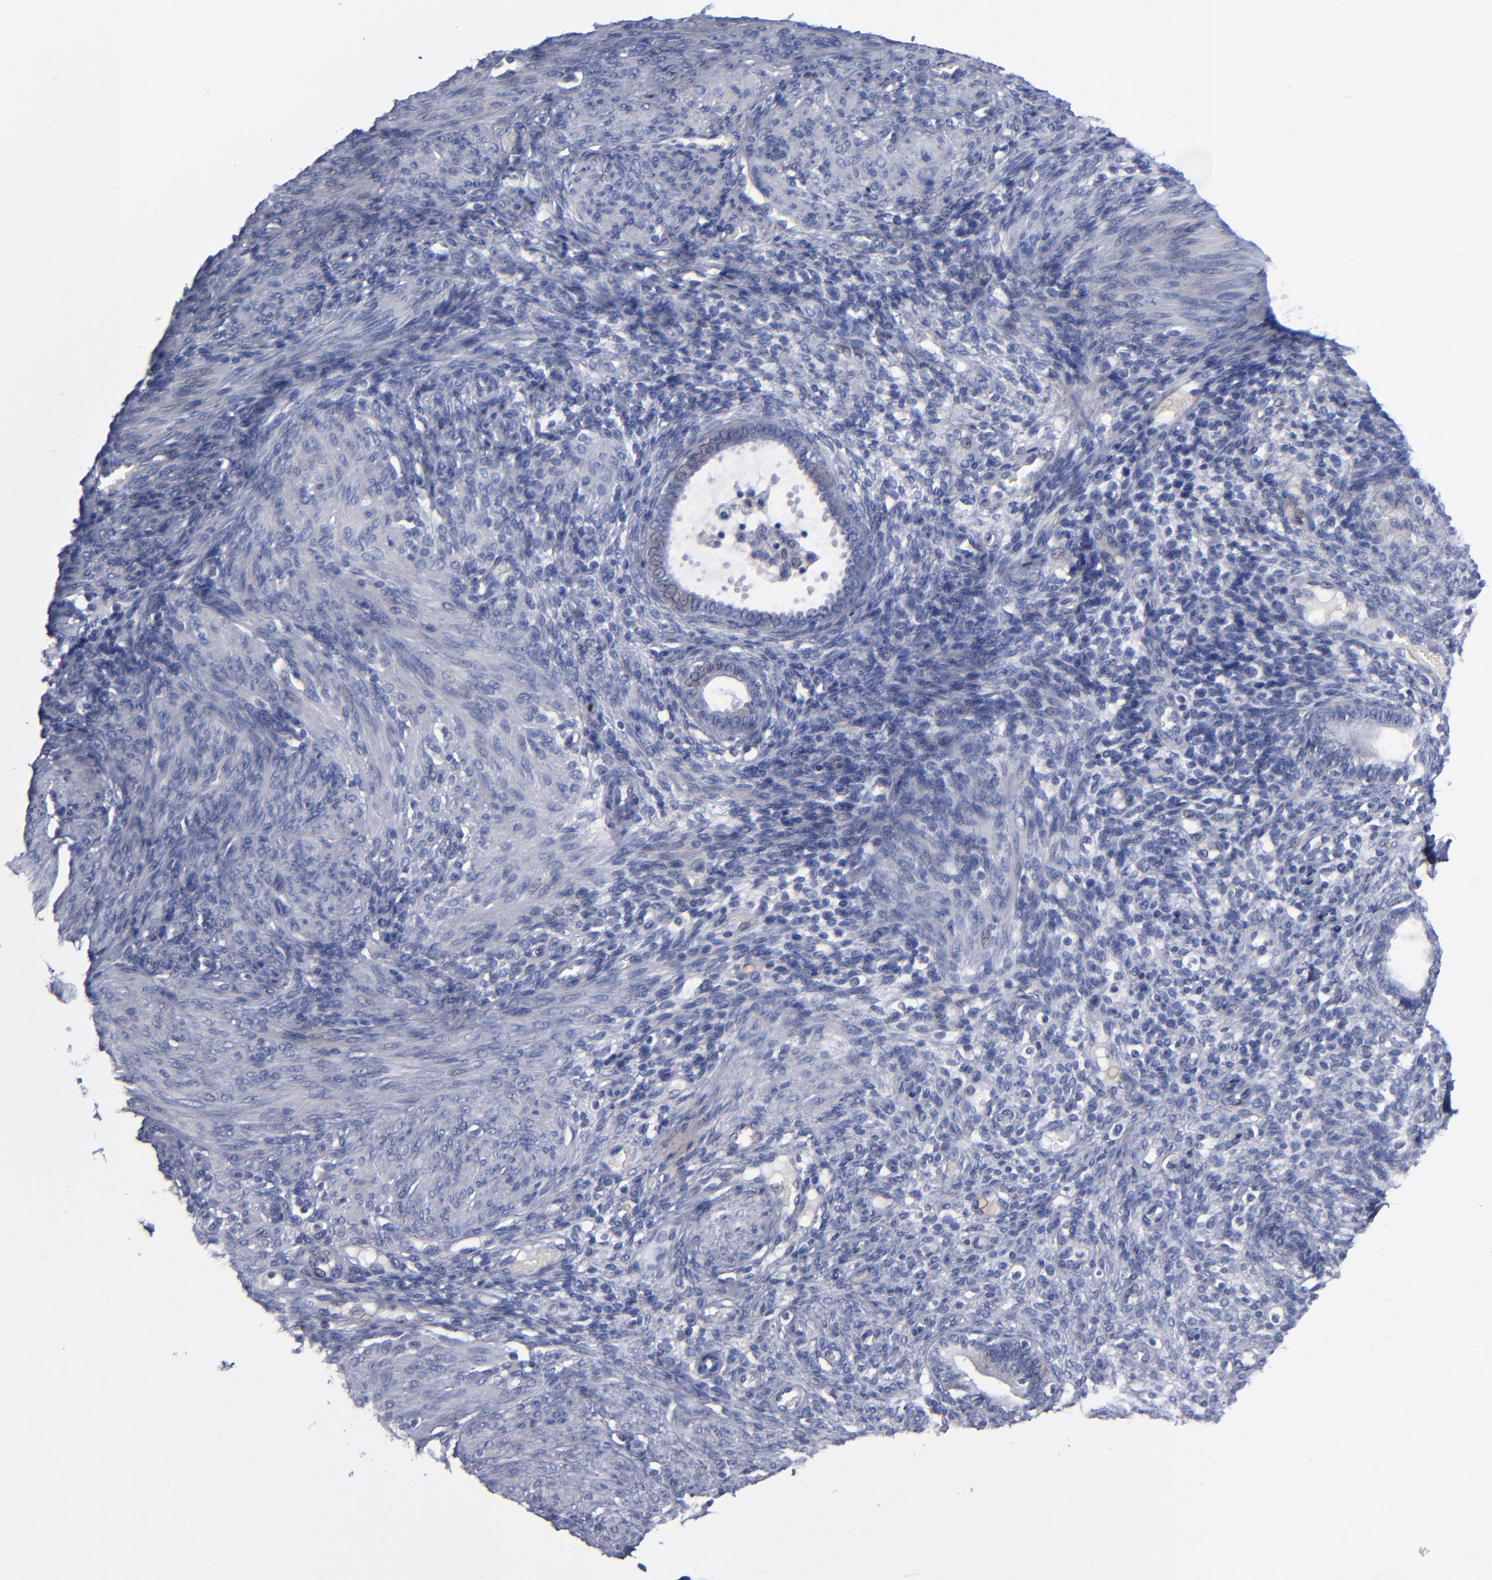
{"staining": {"intensity": "negative", "quantity": "none", "location": "none"}, "tissue": "endometrium", "cell_type": "Cells in endometrial stroma", "image_type": "normal", "snomed": [{"axis": "morphology", "description": "Normal tissue, NOS"}, {"axis": "topography", "description": "Endometrium"}], "caption": "DAB immunohistochemical staining of benign human endometrium exhibits no significant positivity in cells in endometrial stroma.", "gene": "RPH3A", "patient": {"sex": "female", "age": 72}}